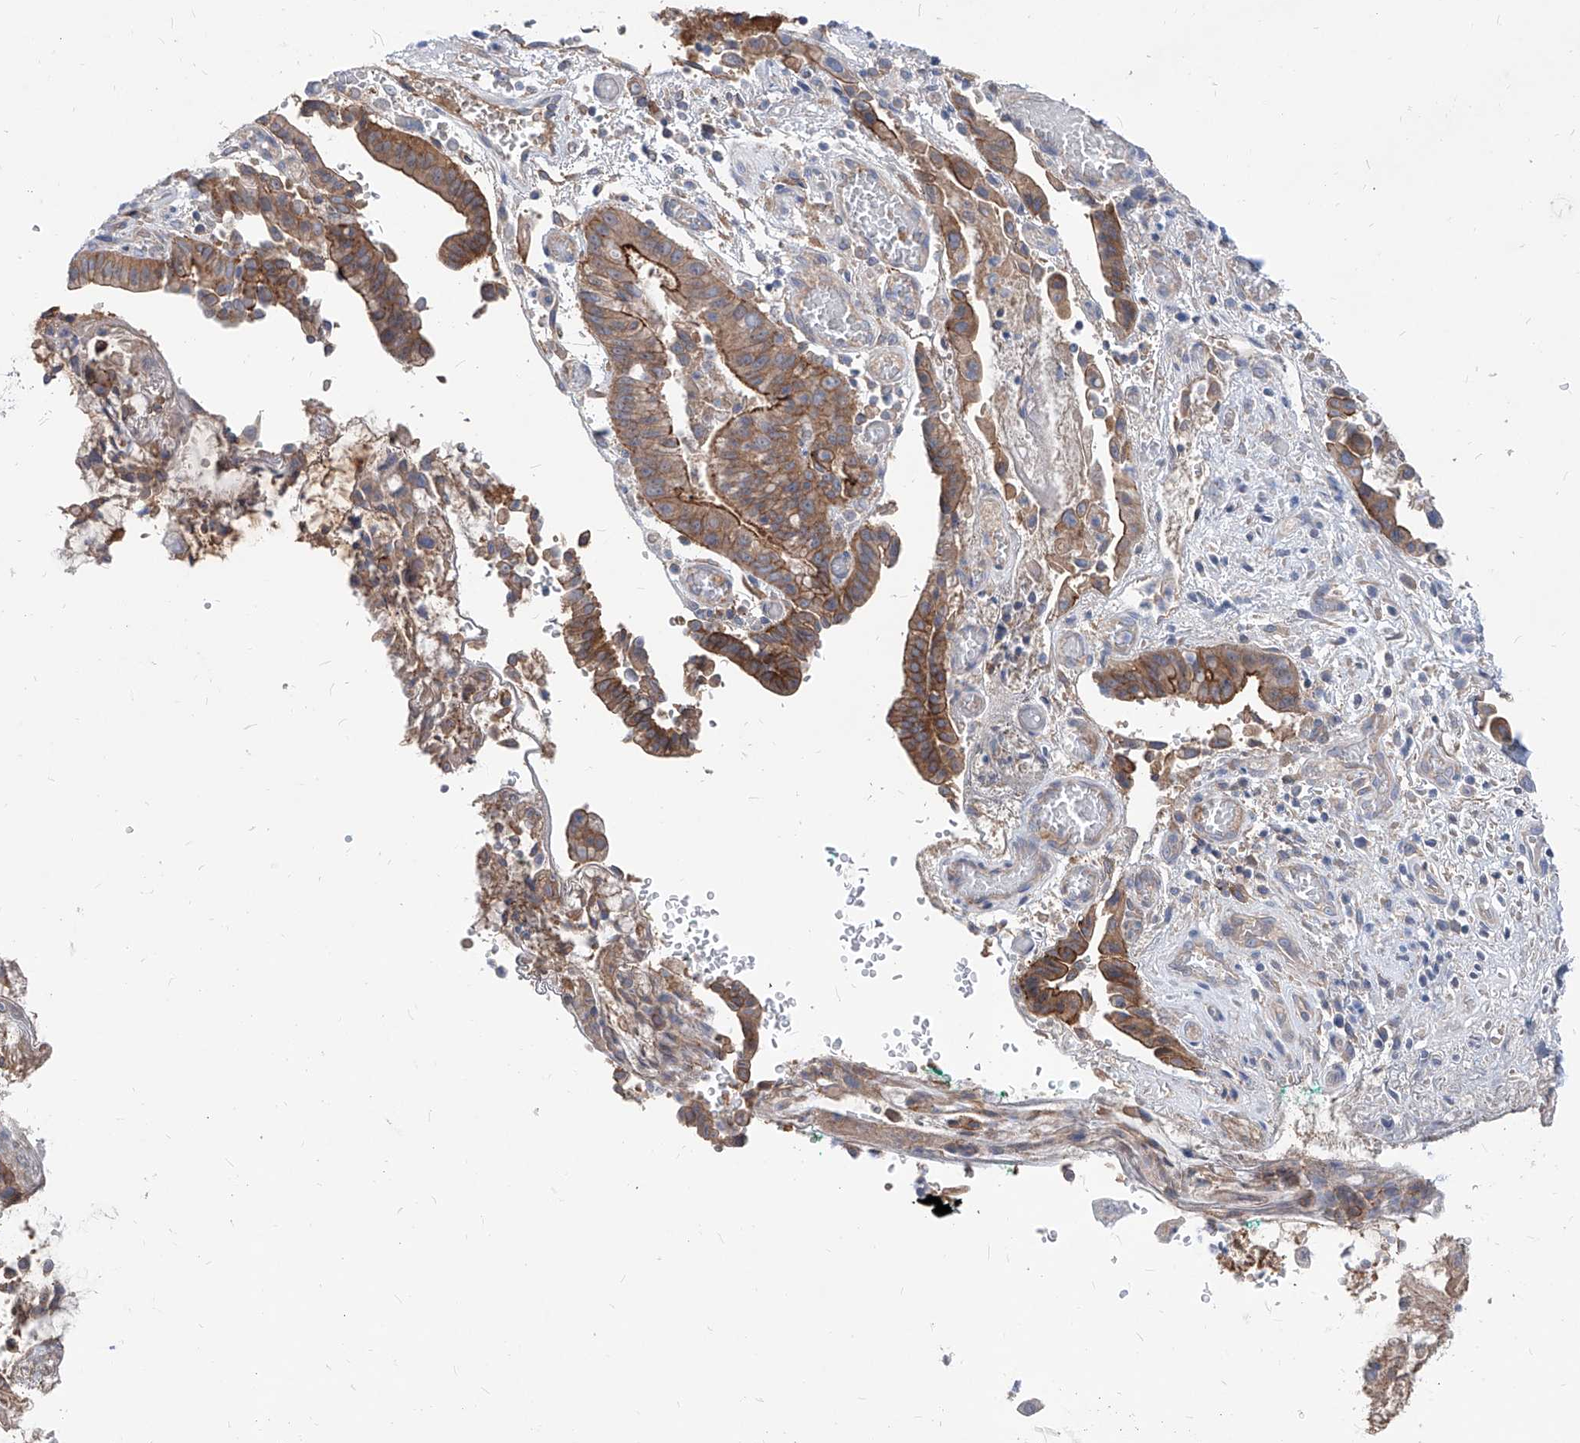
{"staining": {"intensity": "moderate", "quantity": ">75%", "location": "cytoplasmic/membranous"}, "tissue": "liver cancer", "cell_type": "Tumor cells", "image_type": "cancer", "snomed": [{"axis": "morphology", "description": "Cholangiocarcinoma"}, {"axis": "topography", "description": "Liver"}], "caption": "An immunohistochemistry histopathology image of tumor tissue is shown. Protein staining in brown shows moderate cytoplasmic/membranous positivity in liver cancer within tumor cells.", "gene": "AKAP10", "patient": {"sex": "female", "age": 54}}